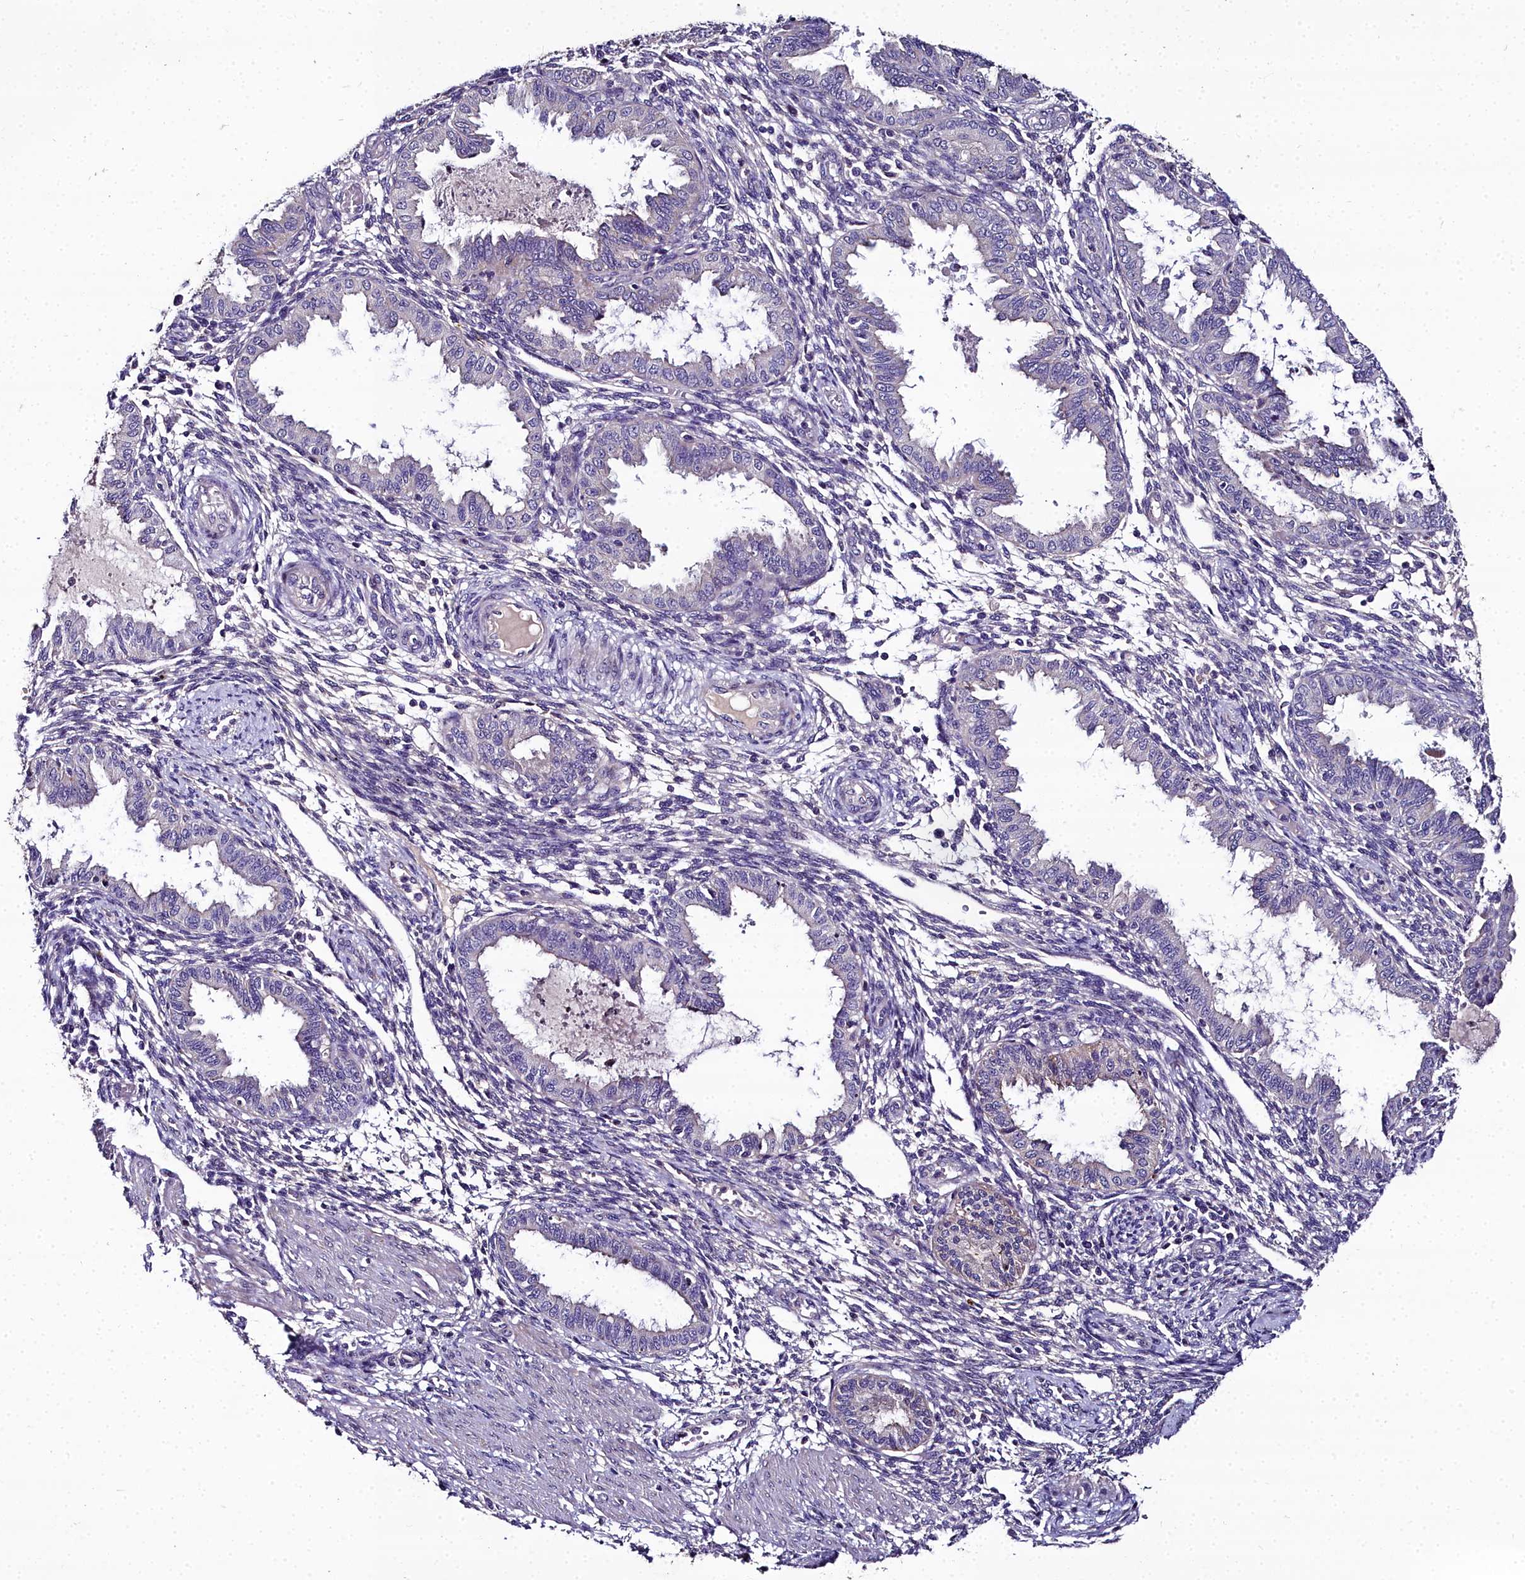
{"staining": {"intensity": "negative", "quantity": "none", "location": "none"}, "tissue": "endometrium", "cell_type": "Cells in endometrial stroma", "image_type": "normal", "snomed": [{"axis": "morphology", "description": "Normal tissue, NOS"}, {"axis": "topography", "description": "Endometrium"}], "caption": "A micrograph of endometrium stained for a protein demonstrates no brown staining in cells in endometrial stroma.", "gene": "NT5M", "patient": {"sex": "female", "age": 33}}